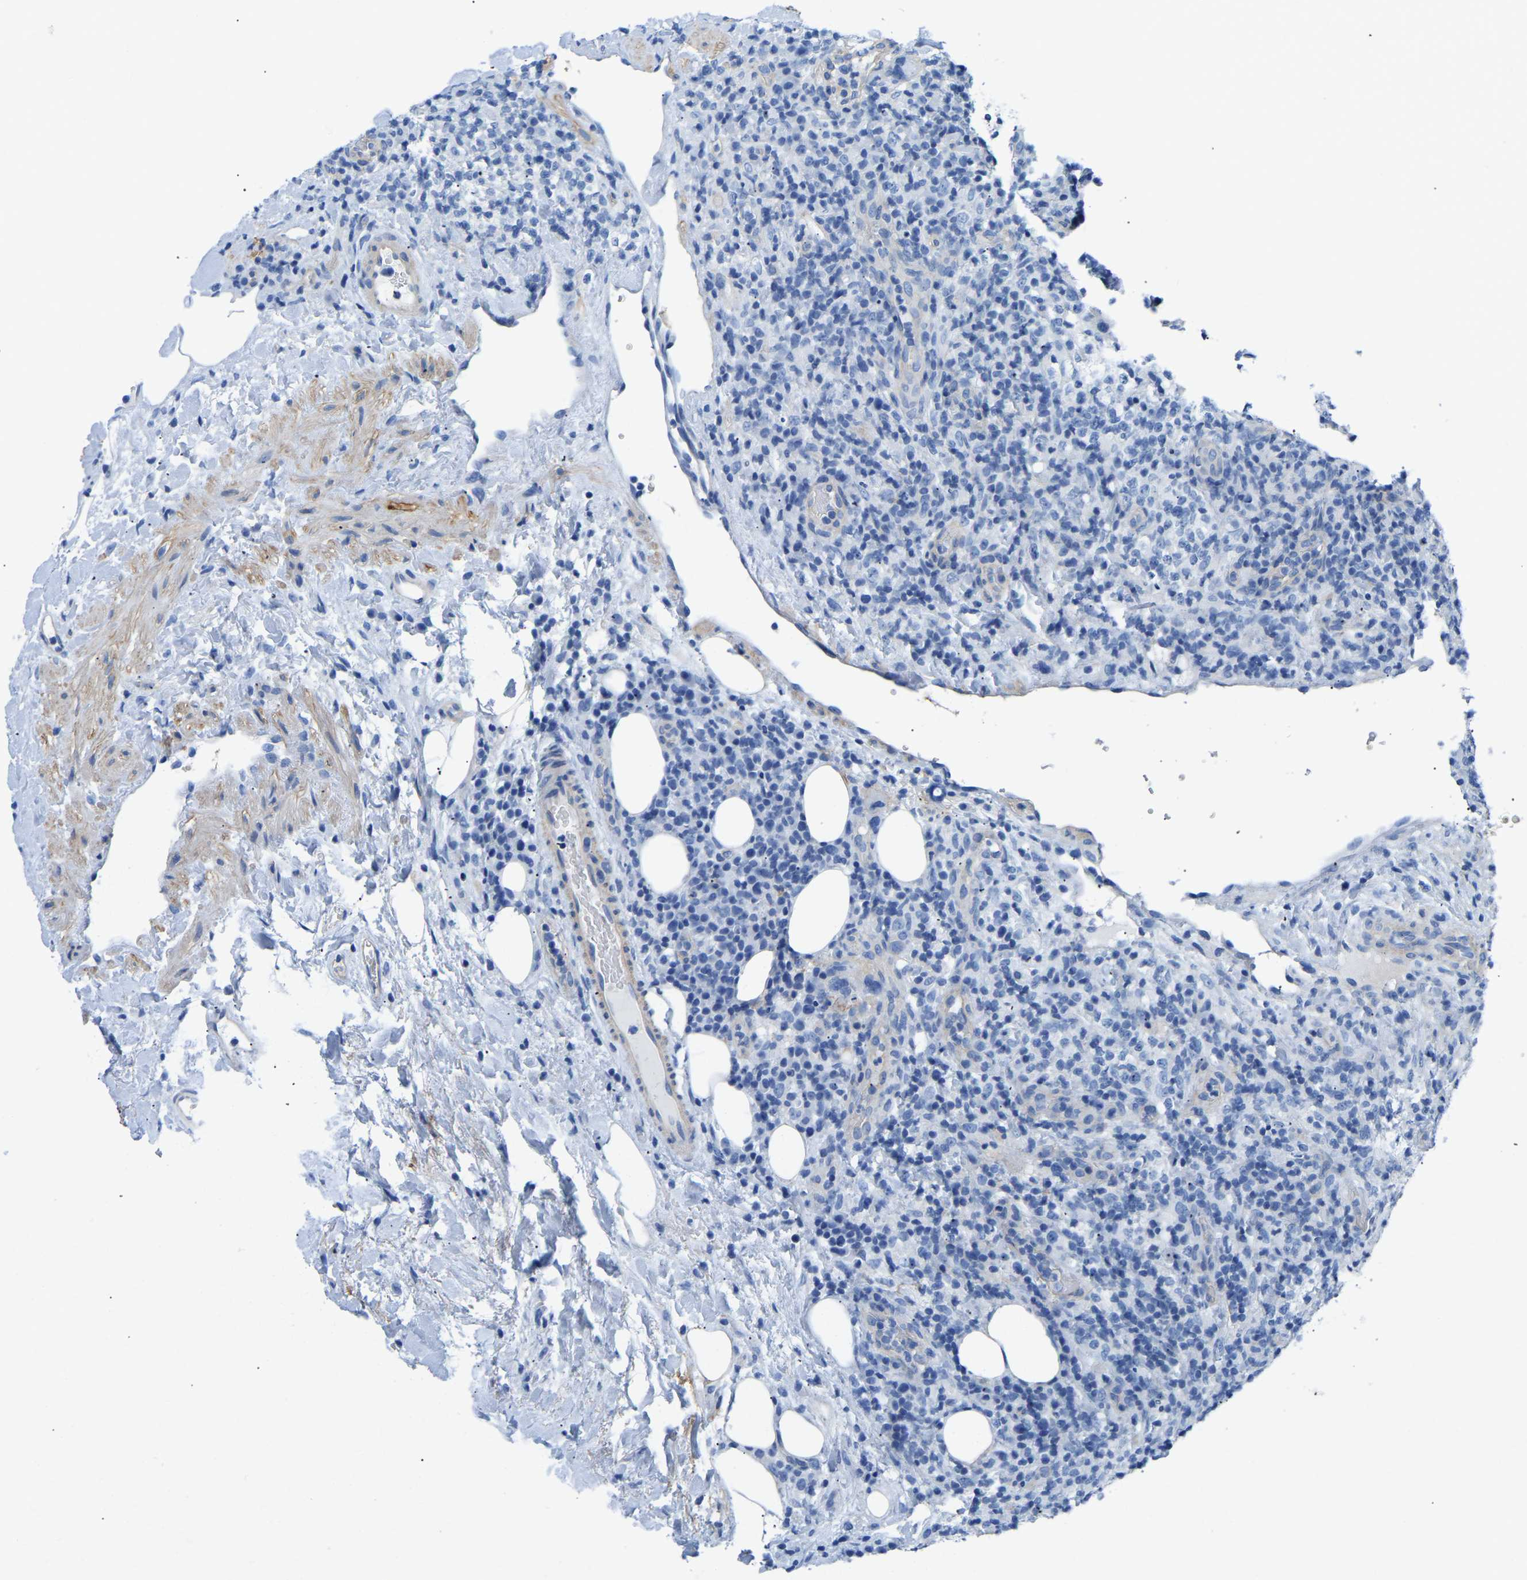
{"staining": {"intensity": "negative", "quantity": "none", "location": "none"}, "tissue": "lymphoma", "cell_type": "Tumor cells", "image_type": "cancer", "snomed": [{"axis": "morphology", "description": "Malignant lymphoma, non-Hodgkin's type, High grade"}, {"axis": "topography", "description": "Lymph node"}], "caption": "This is an IHC histopathology image of high-grade malignant lymphoma, non-Hodgkin's type. There is no positivity in tumor cells.", "gene": "UPK3A", "patient": {"sex": "female", "age": 76}}